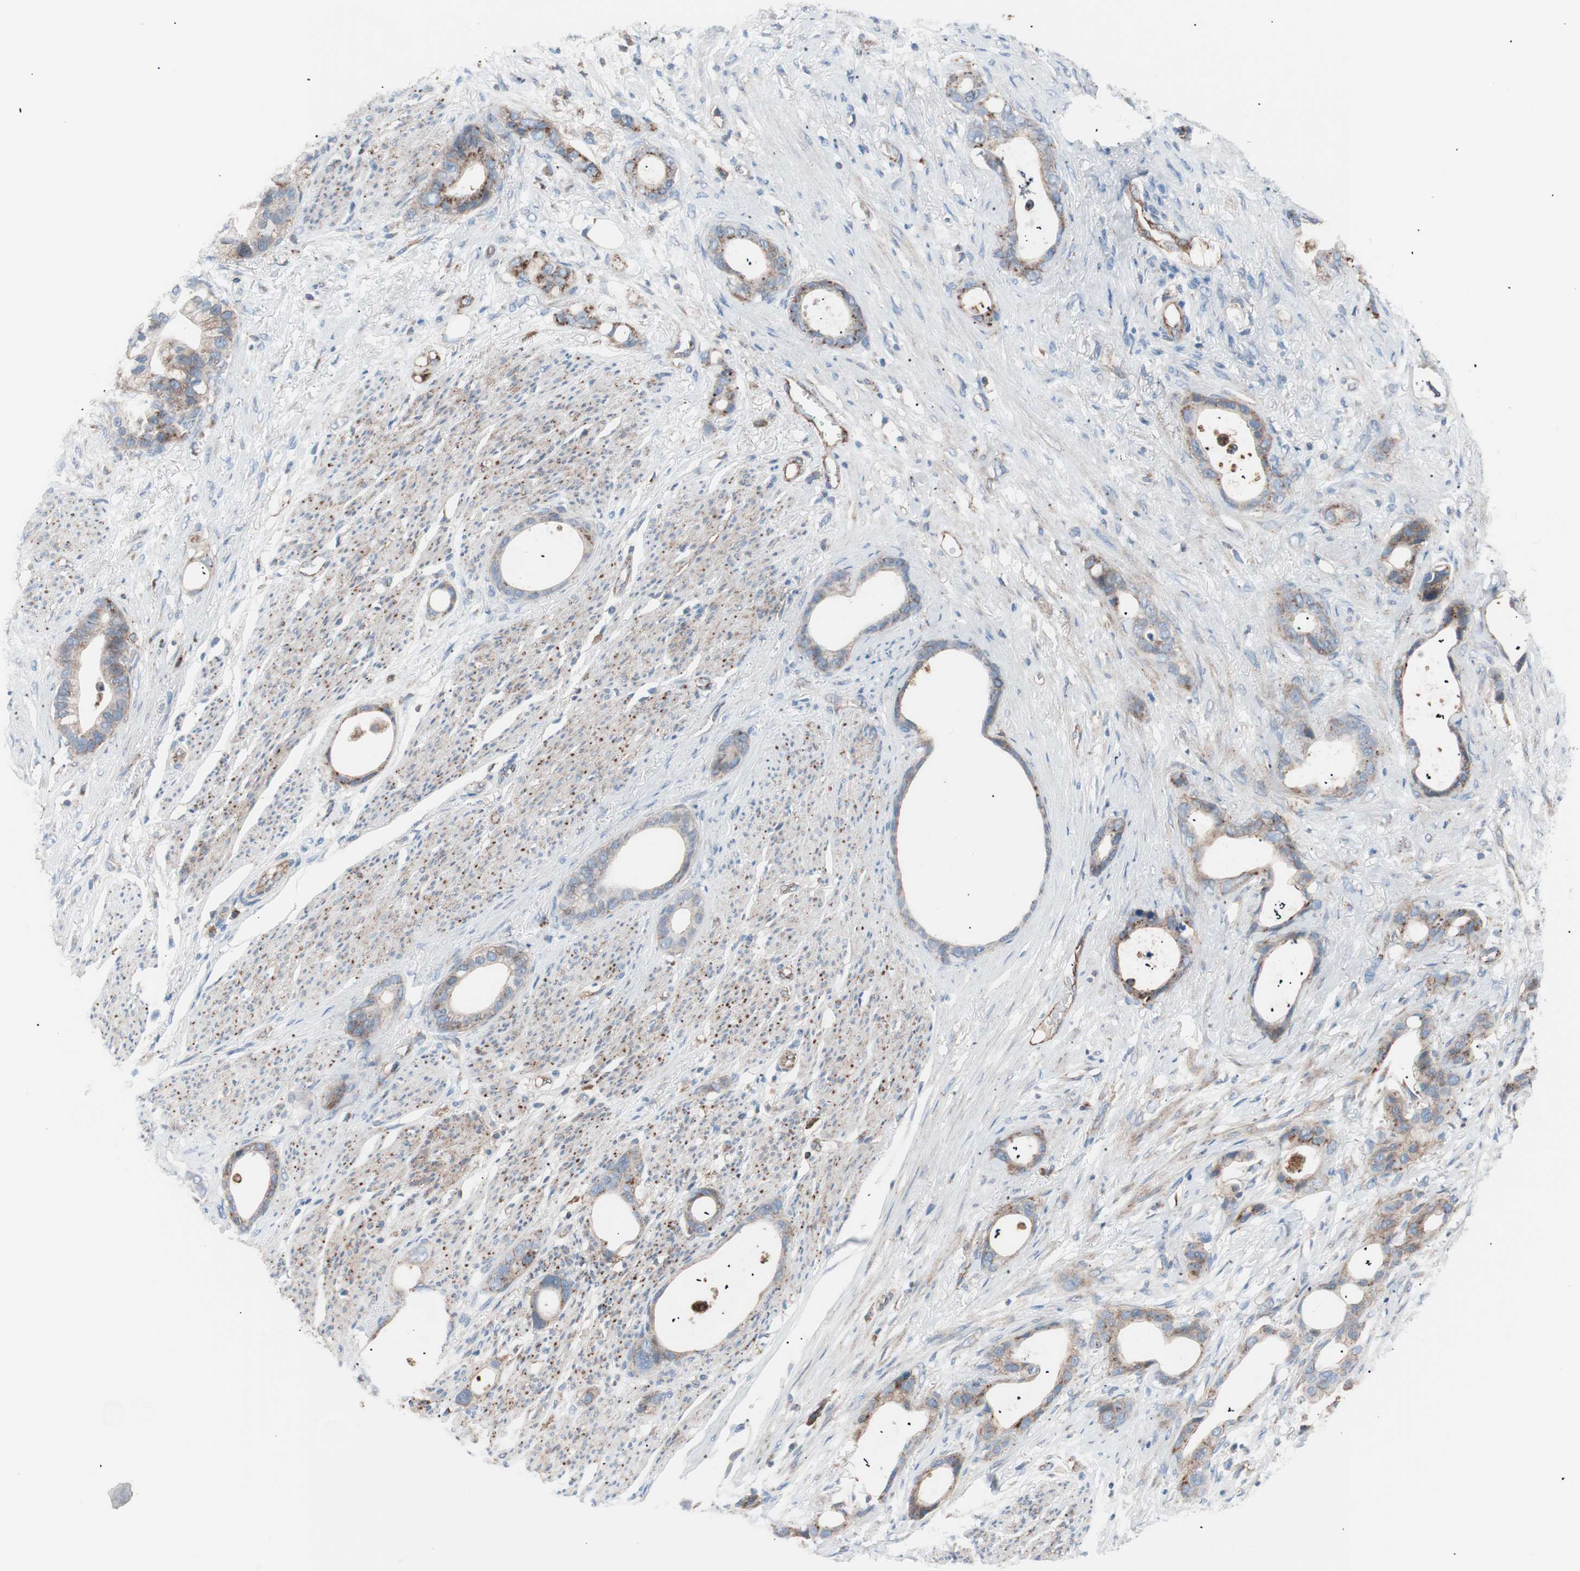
{"staining": {"intensity": "weak", "quantity": ">75%", "location": "cytoplasmic/membranous"}, "tissue": "stomach cancer", "cell_type": "Tumor cells", "image_type": "cancer", "snomed": [{"axis": "morphology", "description": "Adenocarcinoma, NOS"}, {"axis": "topography", "description": "Stomach"}], "caption": "This histopathology image displays adenocarcinoma (stomach) stained with IHC to label a protein in brown. The cytoplasmic/membranous of tumor cells show weak positivity for the protein. Nuclei are counter-stained blue.", "gene": "FLOT2", "patient": {"sex": "female", "age": 75}}